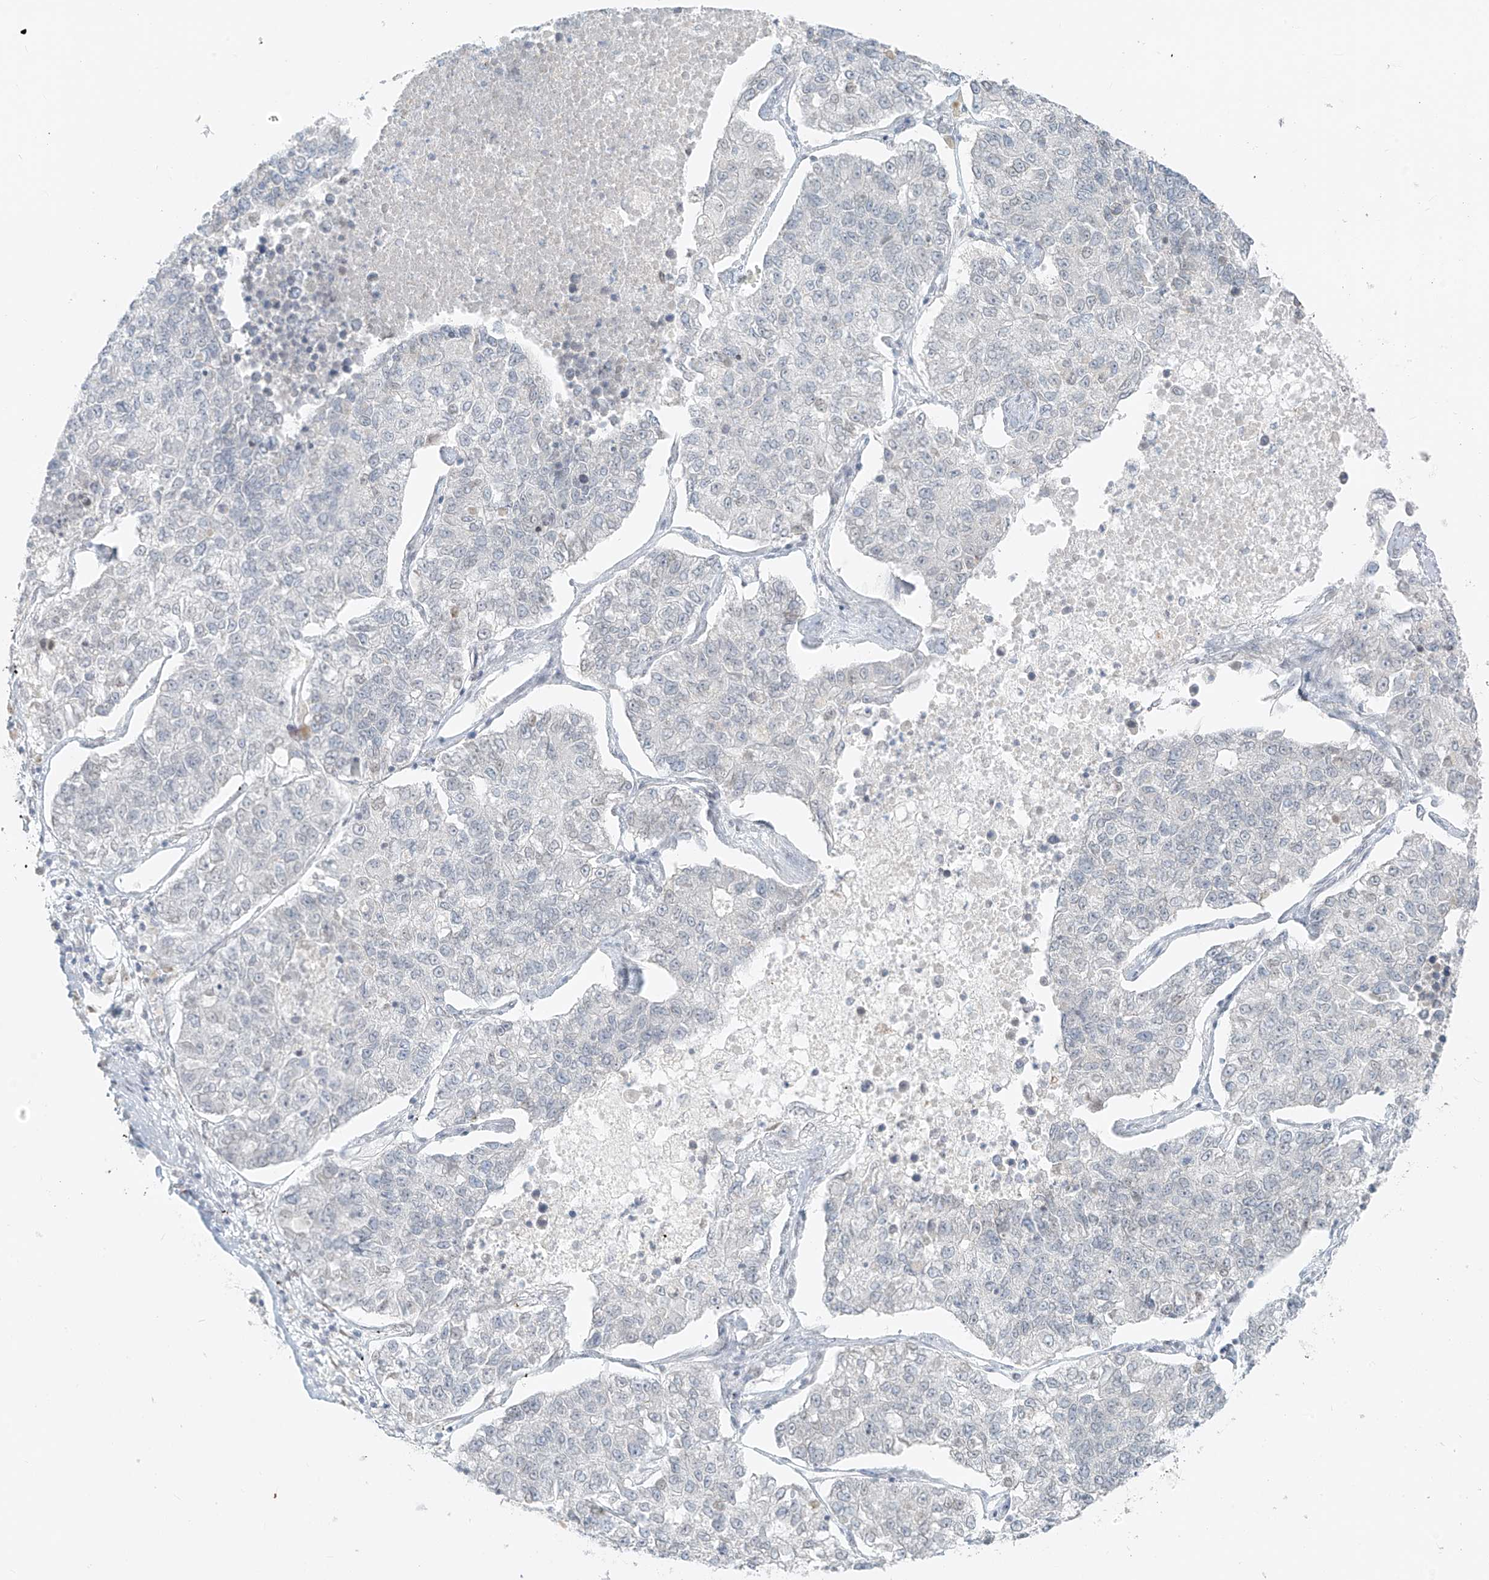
{"staining": {"intensity": "negative", "quantity": "none", "location": "none"}, "tissue": "lung cancer", "cell_type": "Tumor cells", "image_type": "cancer", "snomed": [{"axis": "morphology", "description": "Adenocarcinoma, NOS"}, {"axis": "topography", "description": "Lung"}], "caption": "Lung cancer stained for a protein using IHC exhibits no staining tumor cells.", "gene": "OSBPL7", "patient": {"sex": "male", "age": 49}}